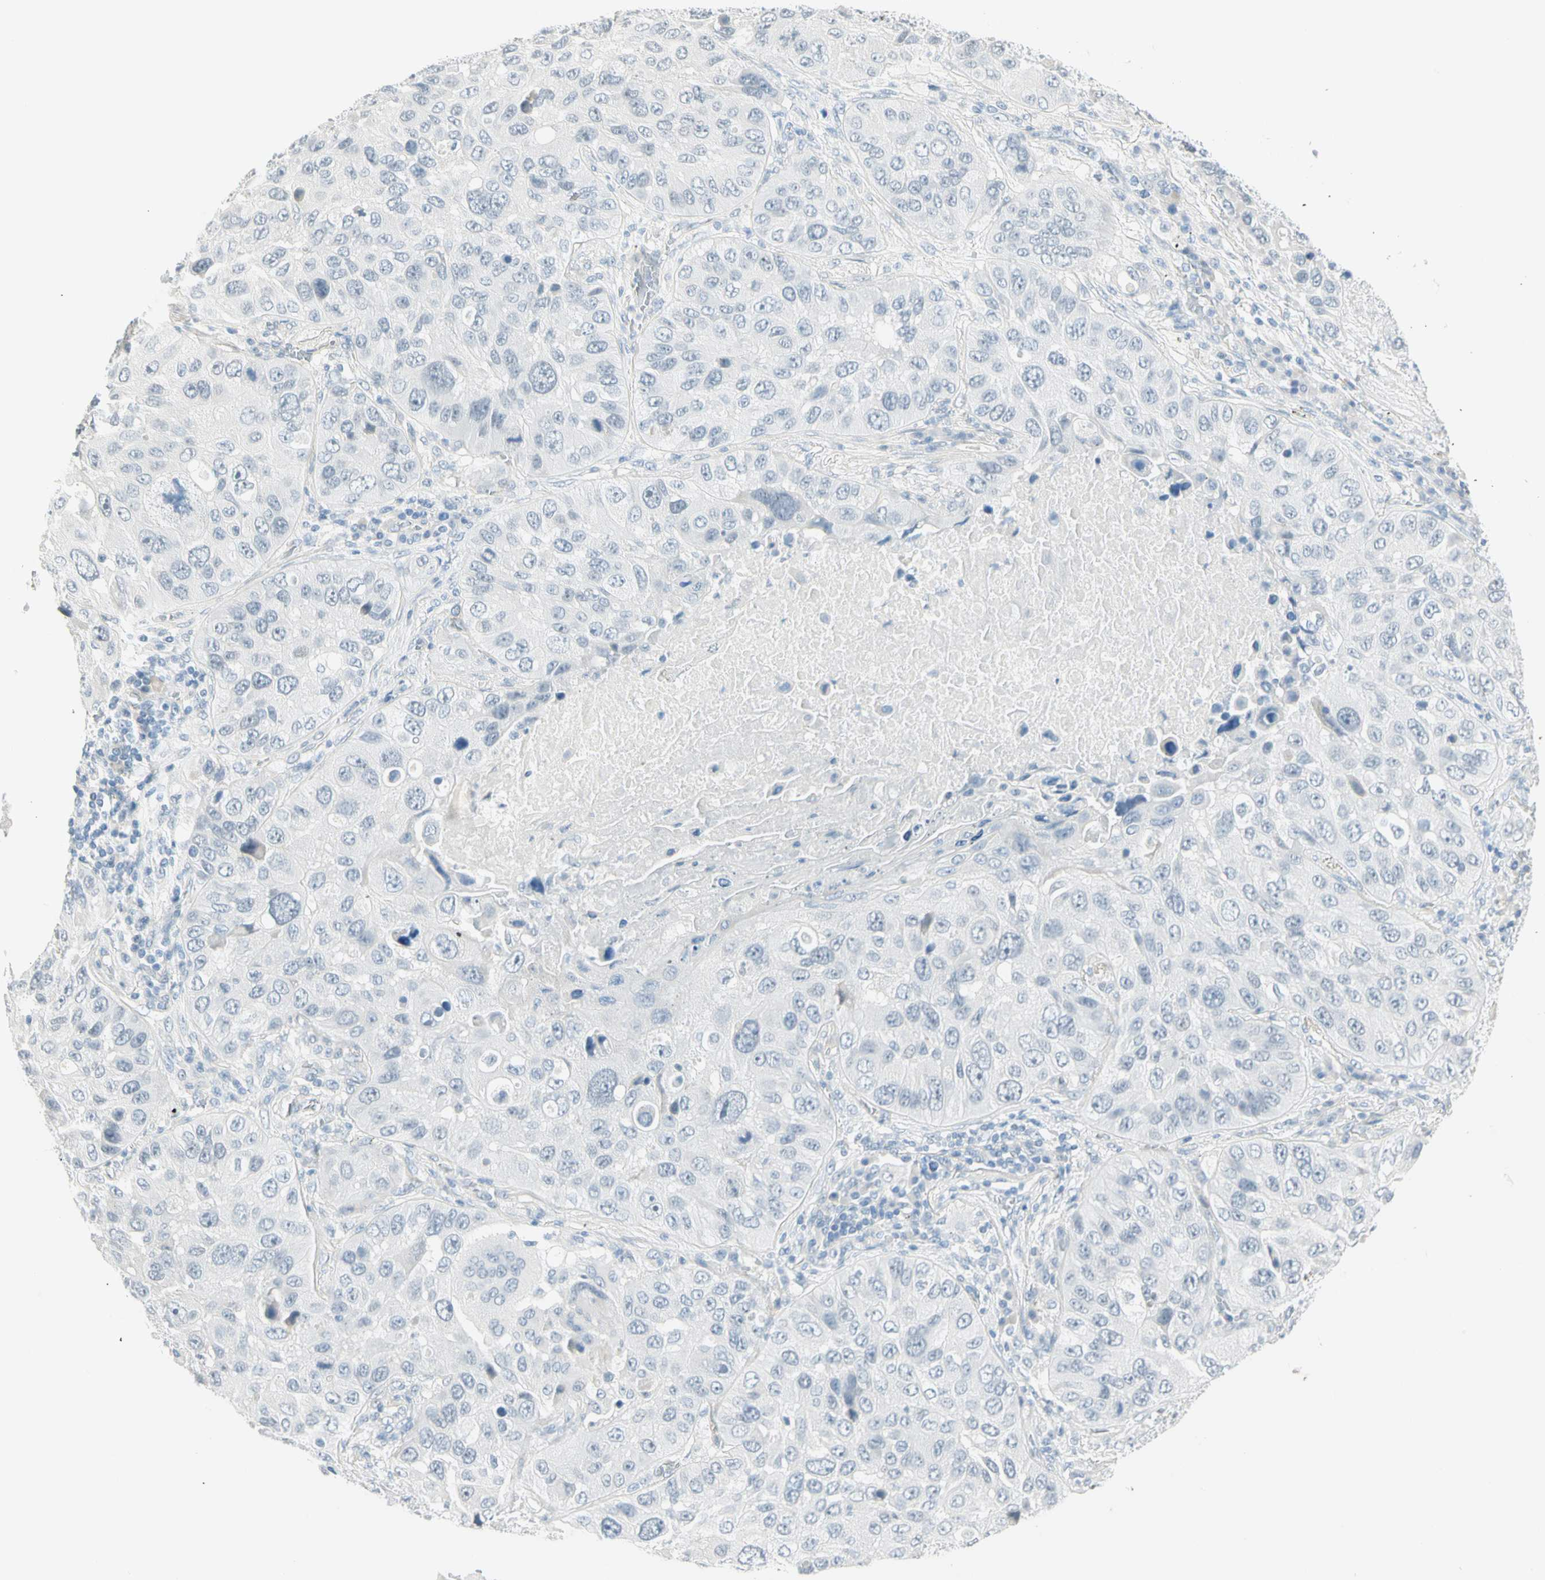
{"staining": {"intensity": "negative", "quantity": "none", "location": "none"}, "tissue": "lung cancer", "cell_type": "Tumor cells", "image_type": "cancer", "snomed": [{"axis": "morphology", "description": "Squamous cell carcinoma, NOS"}, {"axis": "topography", "description": "Lung"}], "caption": "DAB immunohistochemical staining of human lung squamous cell carcinoma shows no significant expression in tumor cells.", "gene": "MLLT10", "patient": {"sex": "male", "age": 57}}